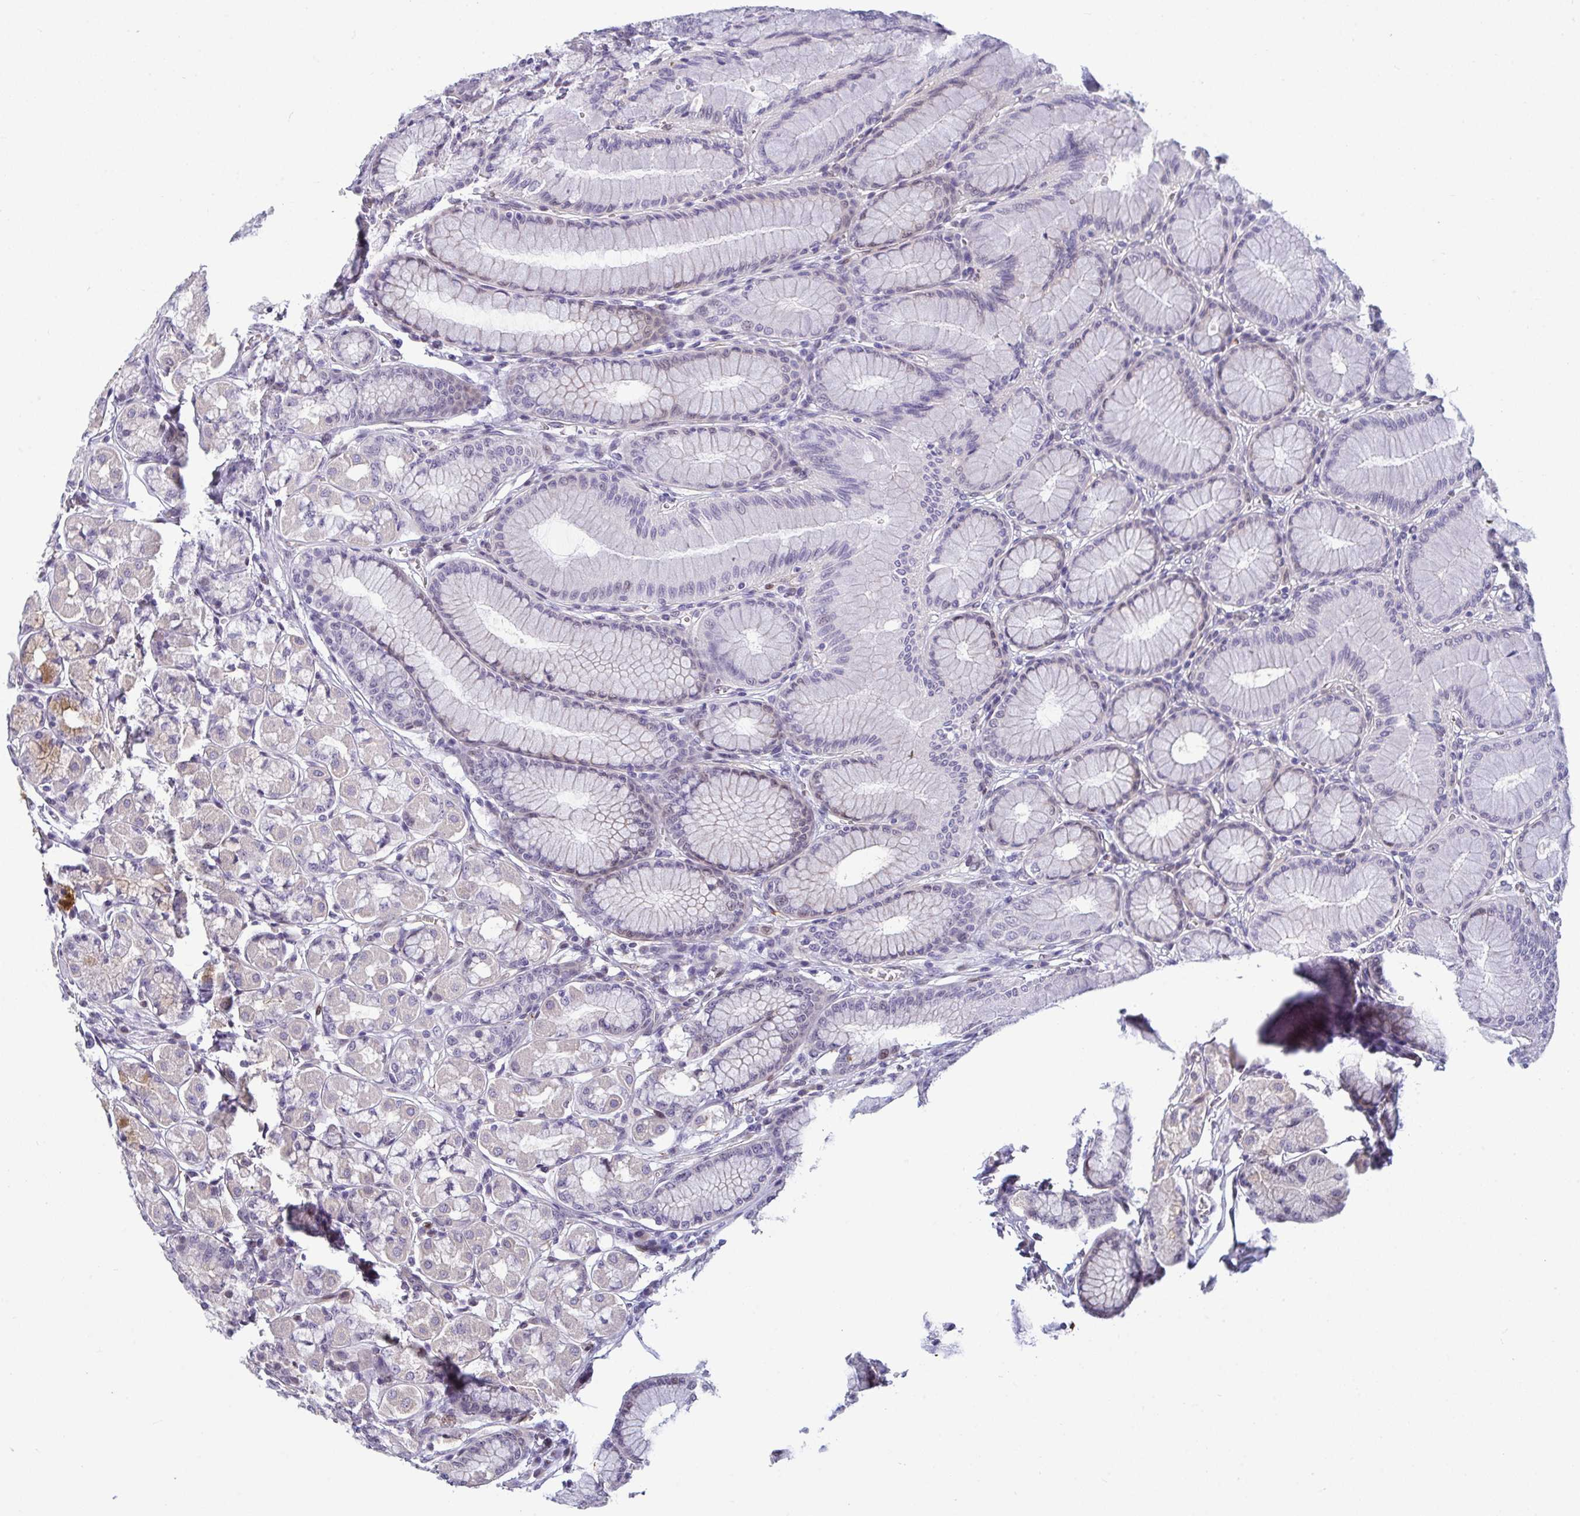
{"staining": {"intensity": "negative", "quantity": "none", "location": "none"}, "tissue": "stomach", "cell_type": "Glandular cells", "image_type": "normal", "snomed": [{"axis": "morphology", "description": "Normal tissue, NOS"}, {"axis": "topography", "description": "Stomach"}, {"axis": "topography", "description": "Stomach, lower"}], "caption": "IHC of unremarkable human stomach shows no expression in glandular cells.", "gene": "PELI1", "patient": {"sex": "male", "age": 76}}